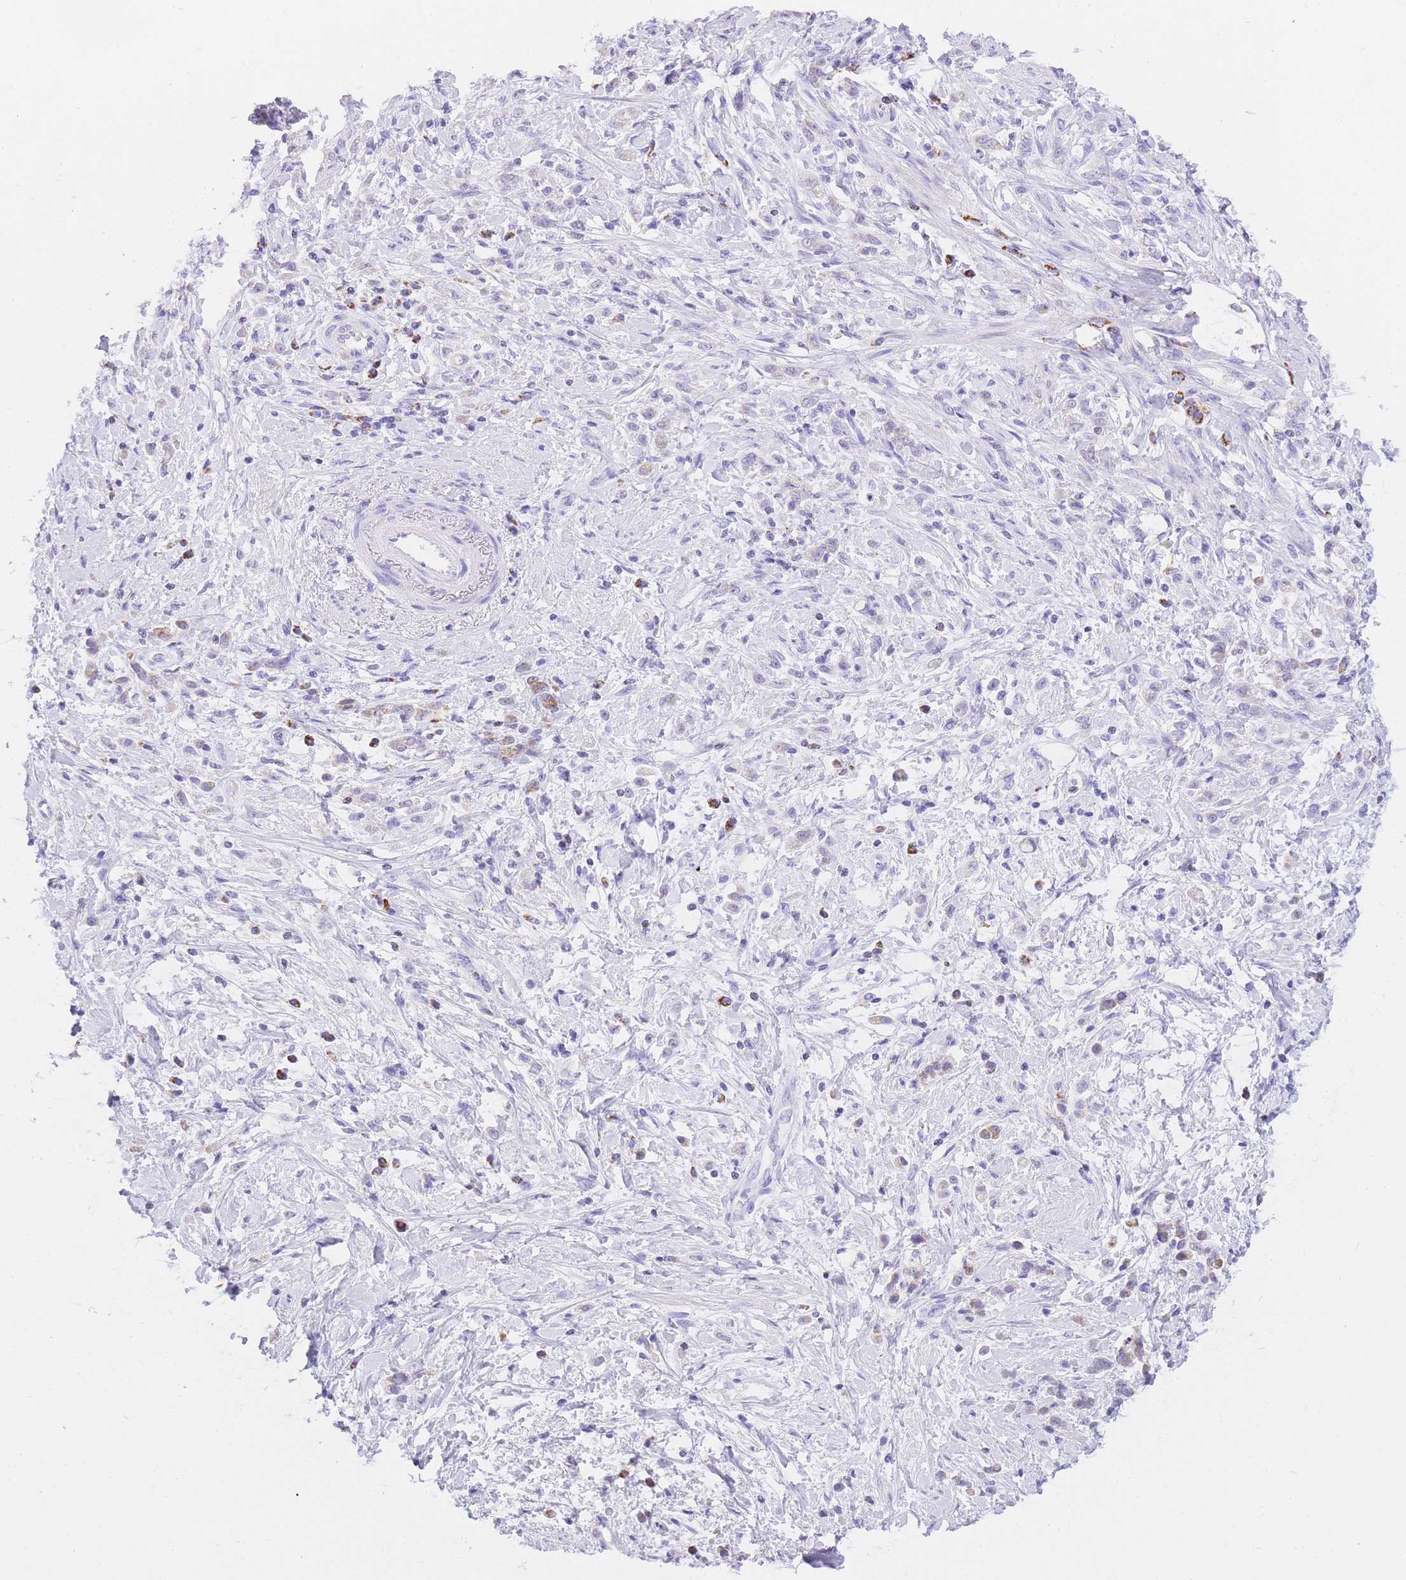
{"staining": {"intensity": "weak", "quantity": "<25%", "location": "cytoplasmic/membranous"}, "tissue": "stomach cancer", "cell_type": "Tumor cells", "image_type": "cancer", "snomed": [{"axis": "morphology", "description": "Adenocarcinoma, NOS"}, {"axis": "topography", "description": "Stomach"}], "caption": "Immunohistochemistry (IHC) image of neoplastic tissue: human stomach cancer (adenocarcinoma) stained with DAB shows no significant protein positivity in tumor cells. Nuclei are stained in blue.", "gene": "NKD2", "patient": {"sex": "female", "age": 60}}